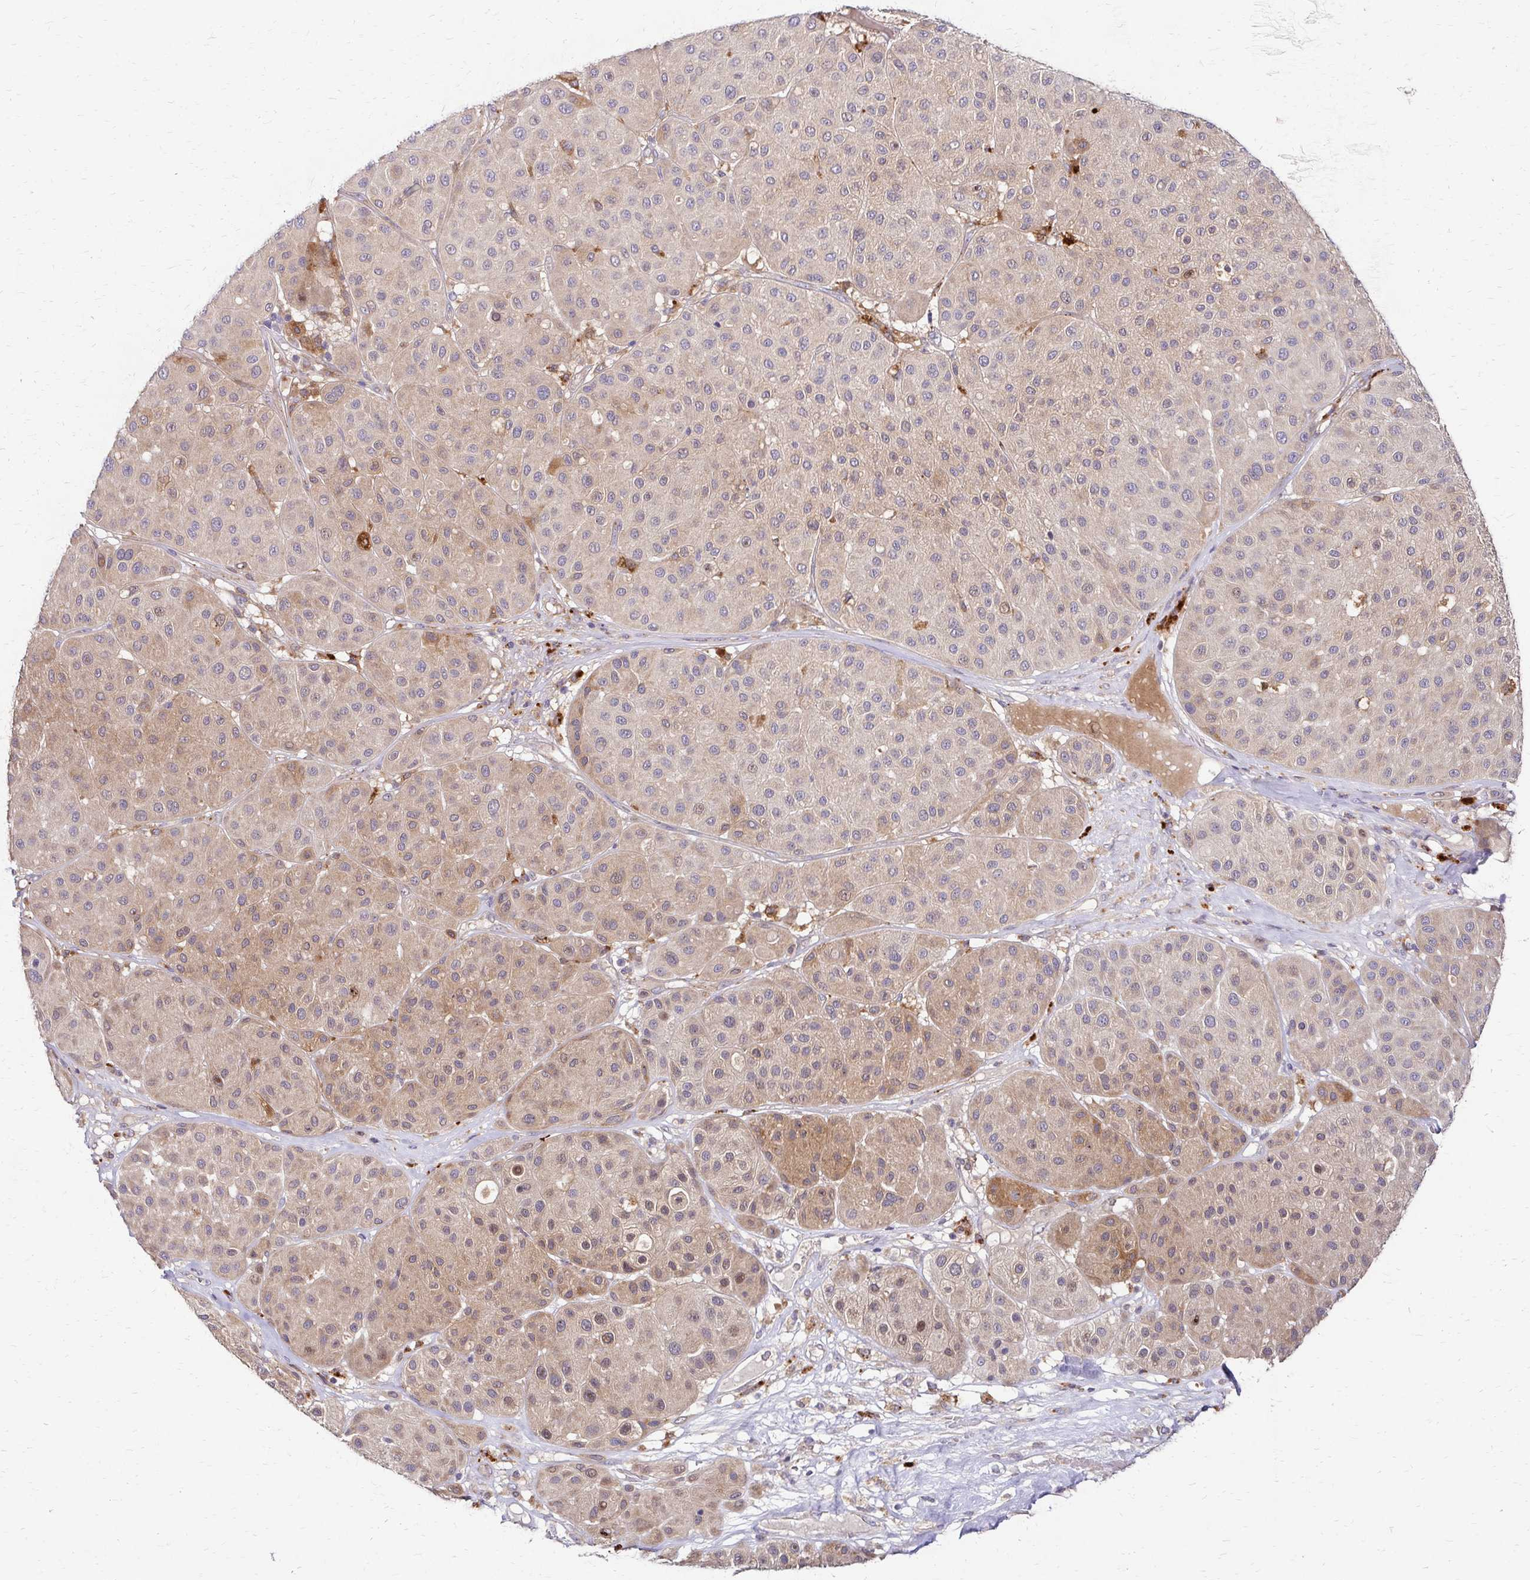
{"staining": {"intensity": "weak", "quantity": "25%-75%", "location": "cytoplasmic/membranous"}, "tissue": "melanoma", "cell_type": "Tumor cells", "image_type": "cancer", "snomed": [{"axis": "morphology", "description": "Malignant melanoma, Metastatic site"}, {"axis": "topography", "description": "Smooth muscle"}], "caption": "This histopathology image reveals melanoma stained with immunohistochemistry (IHC) to label a protein in brown. The cytoplasmic/membranous of tumor cells show weak positivity for the protein. Nuclei are counter-stained blue.", "gene": "IDUA", "patient": {"sex": "male", "age": 41}}